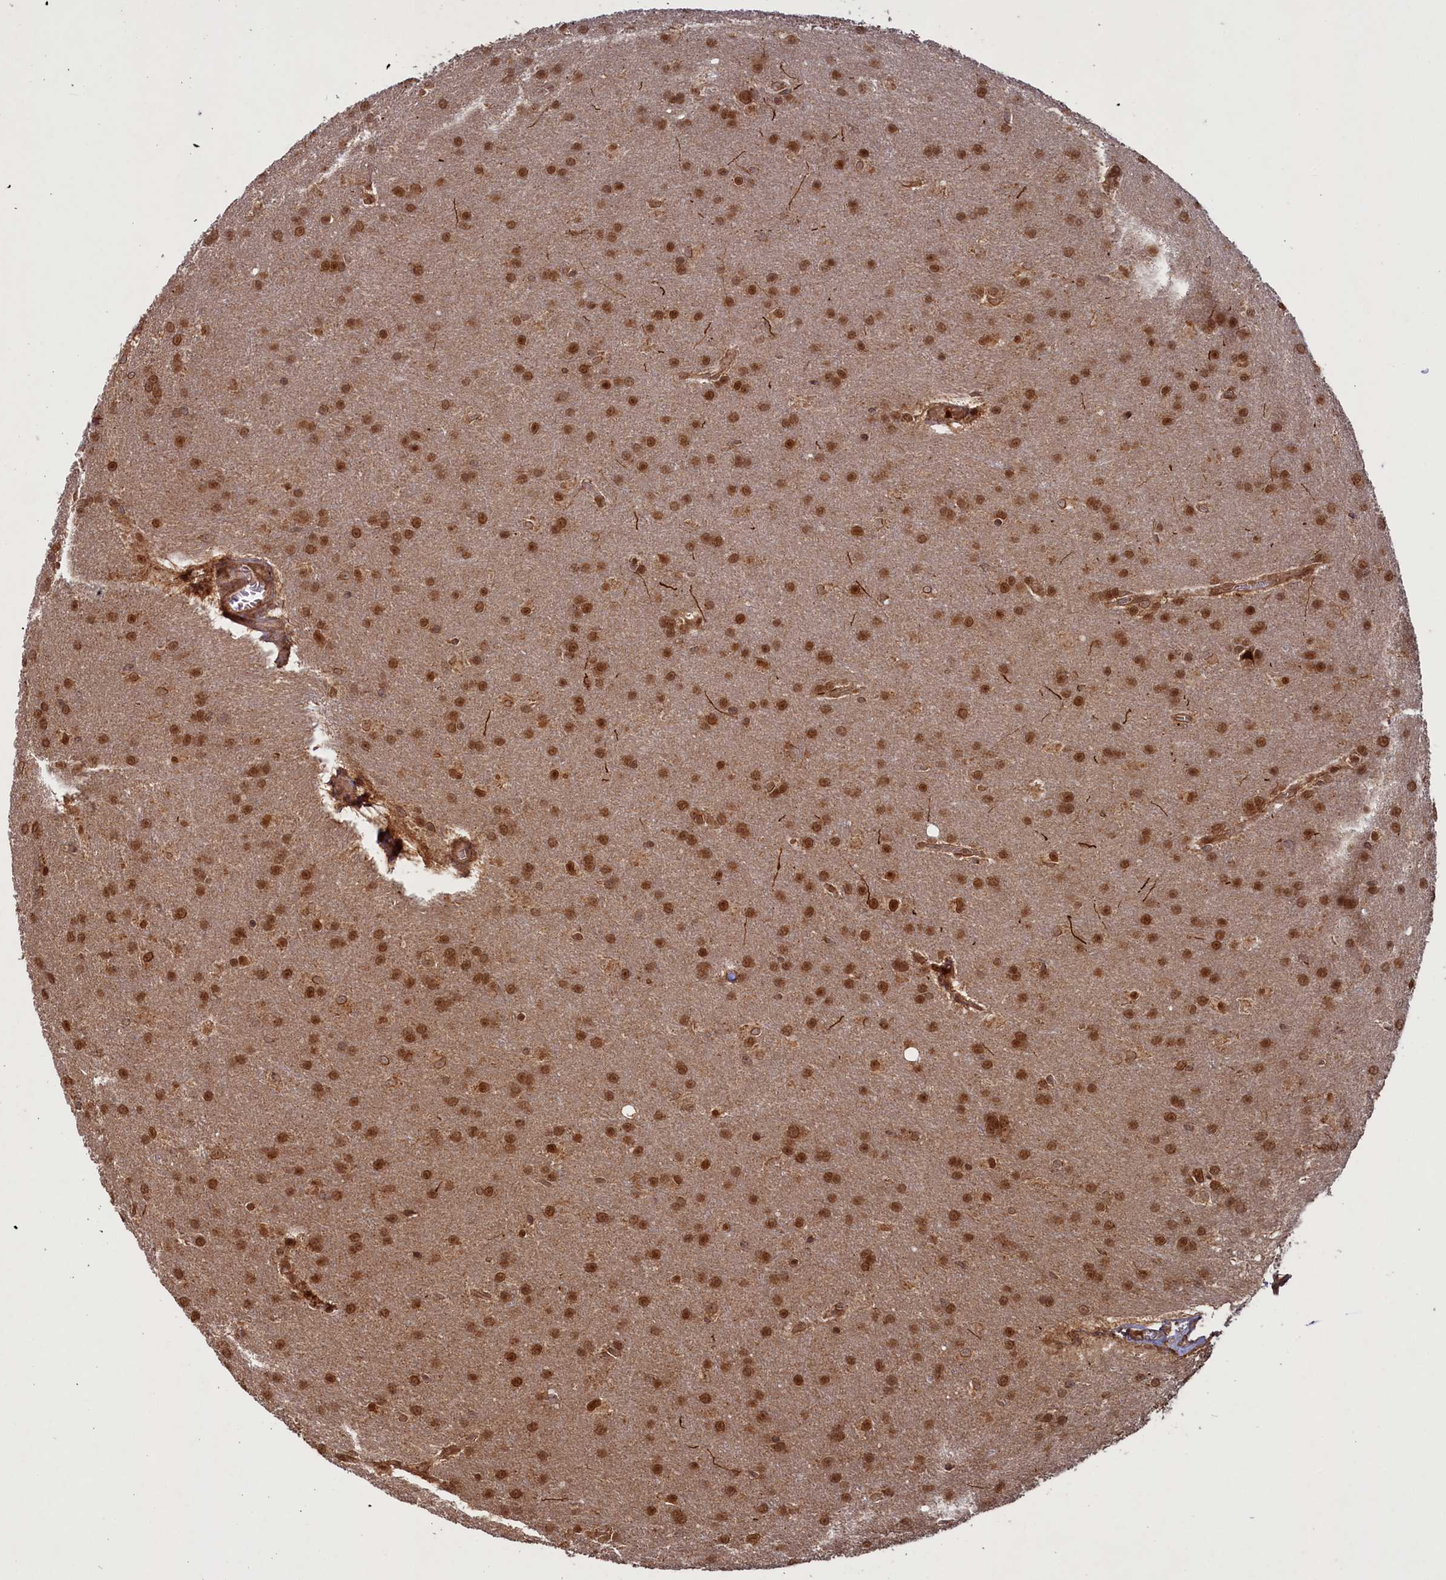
{"staining": {"intensity": "moderate", "quantity": ">75%", "location": "nuclear"}, "tissue": "glioma", "cell_type": "Tumor cells", "image_type": "cancer", "snomed": [{"axis": "morphology", "description": "Glioma, malignant, Low grade"}, {"axis": "topography", "description": "Brain"}], "caption": "Immunohistochemical staining of human glioma displays medium levels of moderate nuclear expression in approximately >75% of tumor cells.", "gene": "NAE1", "patient": {"sex": "female", "age": 32}}